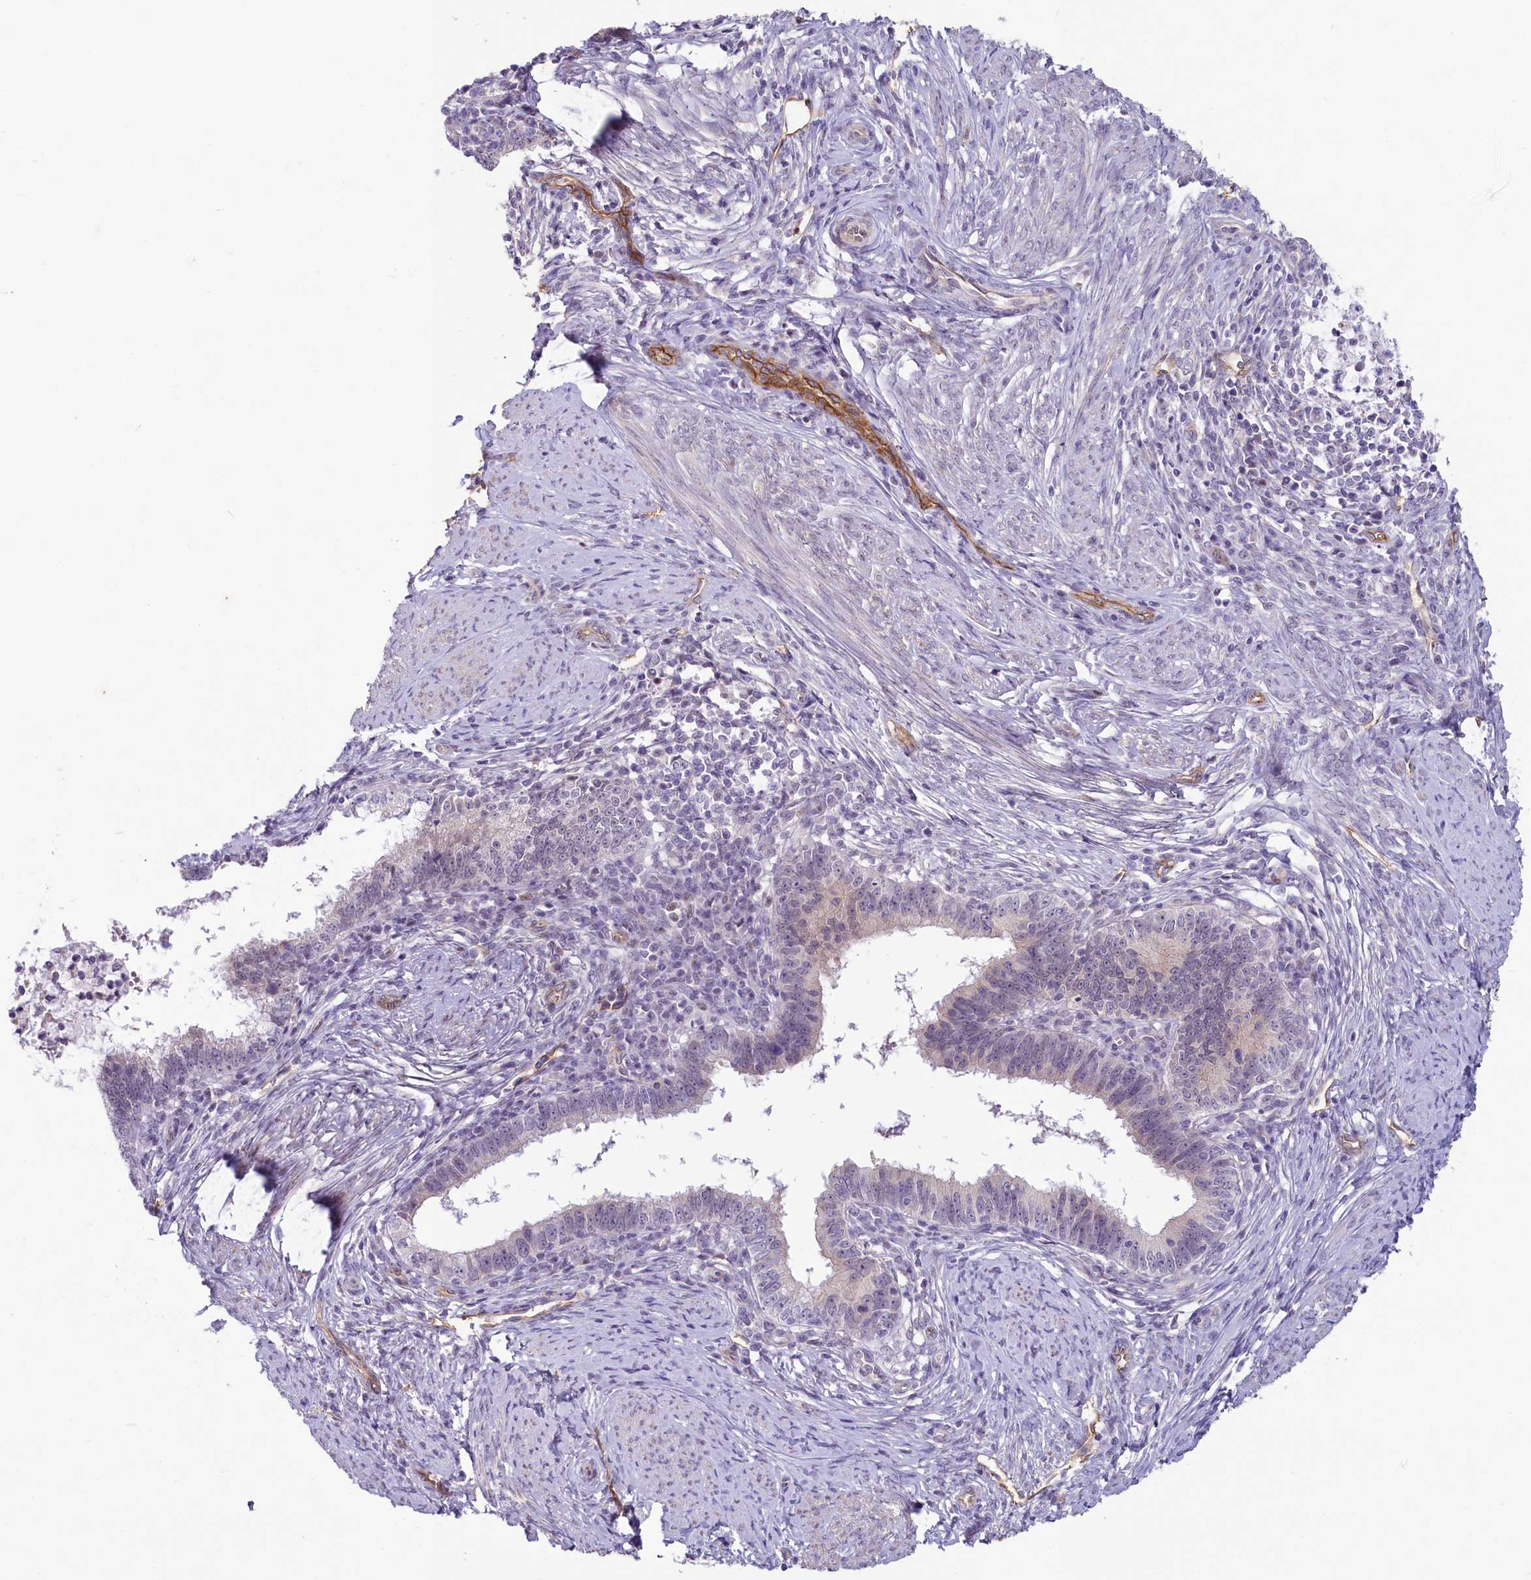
{"staining": {"intensity": "negative", "quantity": "none", "location": "none"}, "tissue": "cervical cancer", "cell_type": "Tumor cells", "image_type": "cancer", "snomed": [{"axis": "morphology", "description": "Adenocarcinoma, NOS"}, {"axis": "topography", "description": "Cervix"}], "caption": "Image shows no protein expression in tumor cells of cervical adenocarcinoma tissue.", "gene": "PROCR", "patient": {"sex": "female", "age": 36}}